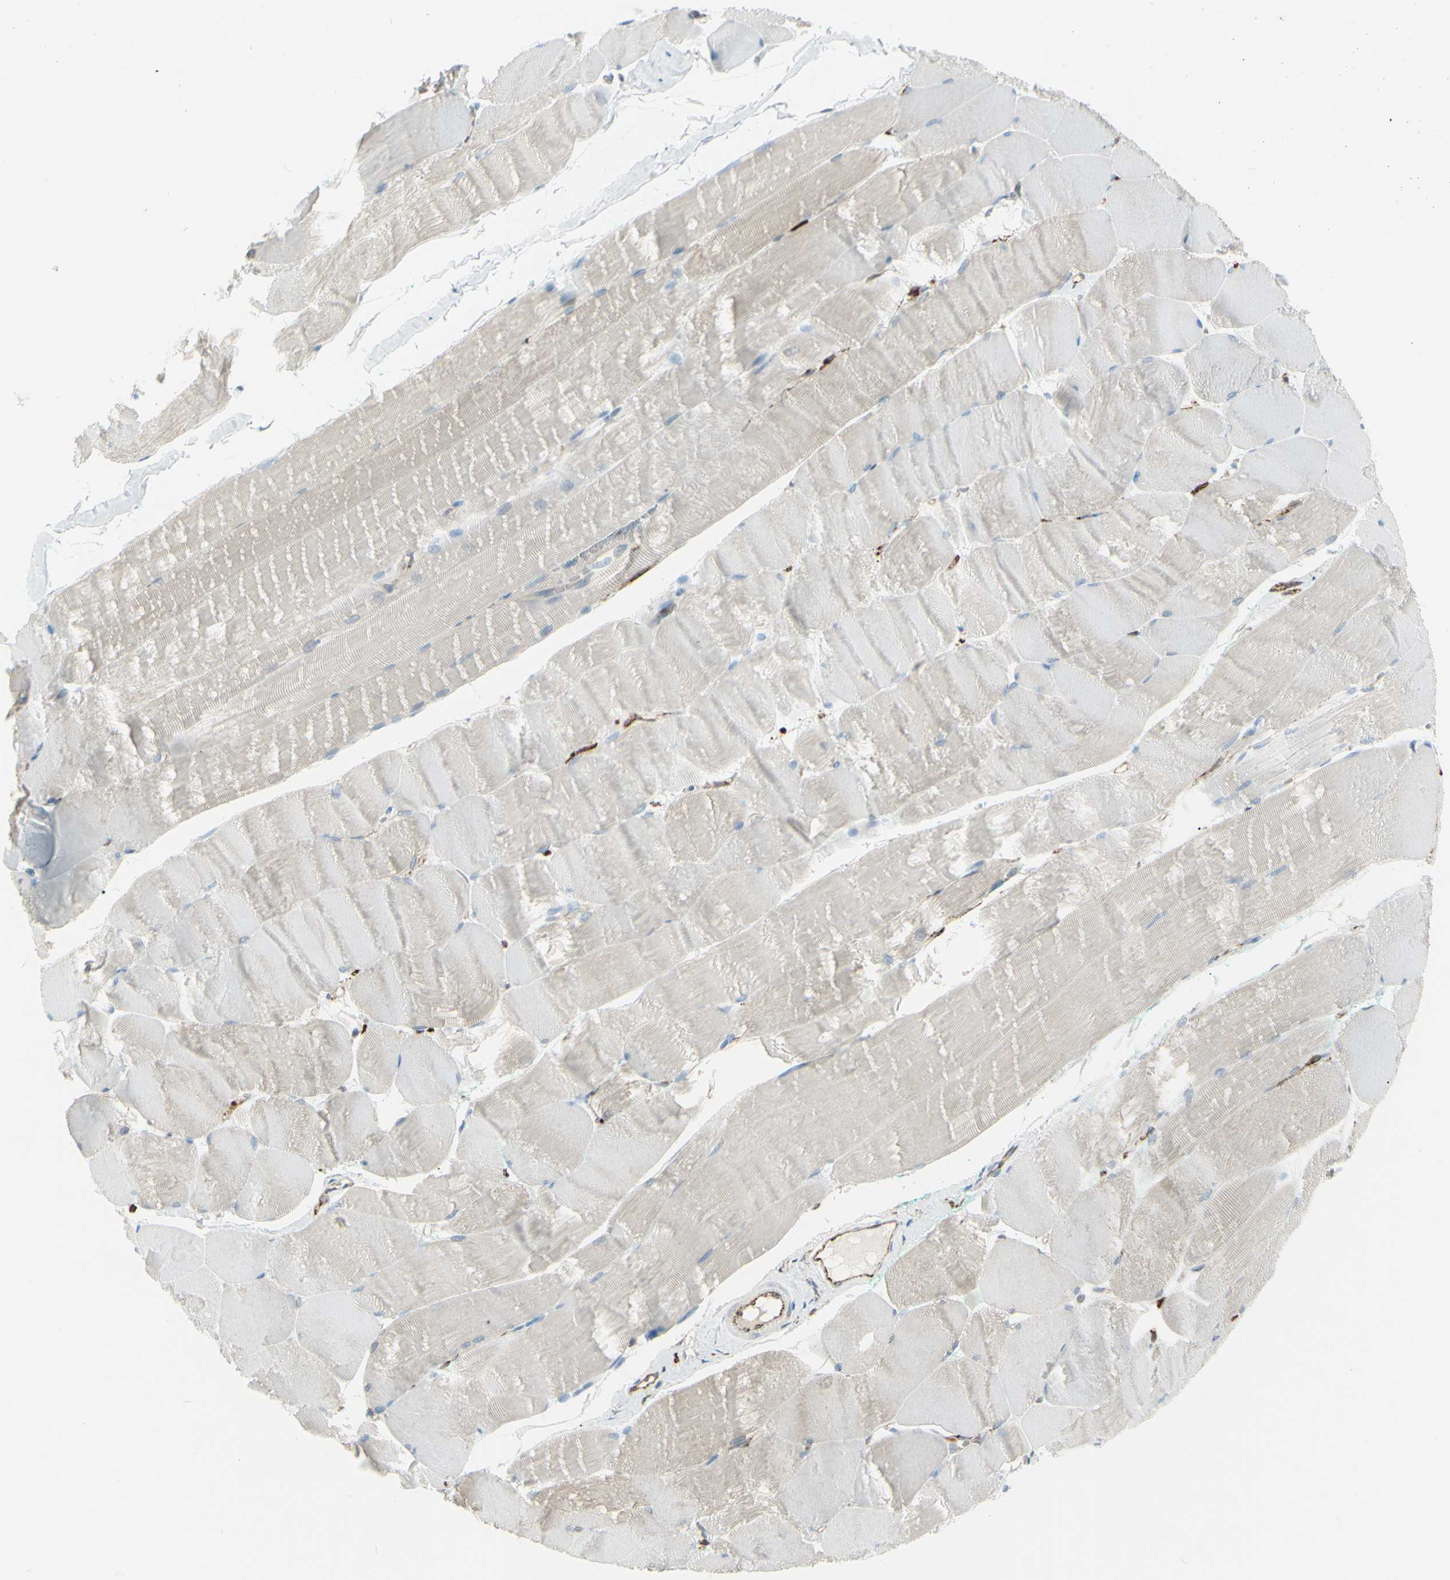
{"staining": {"intensity": "negative", "quantity": "none", "location": "none"}, "tissue": "skeletal muscle", "cell_type": "Myocytes", "image_type": "normal", "snomed": [{"axis": "morphology", "description": "Normal tissue, NOS"}, {"axis": "morphology", "description": "Squamous cell carcinoma, NOS"}, {"axis": "topography", "description": "Skeletal muscle"}], "caption": "Immunohistochemistry (IHC) of normal skeletal muscle shows no staining in myocytes. (DAB IHC, high magnification).", "gene": "CD74", "patient": {"sex": "male", "age": 51}}